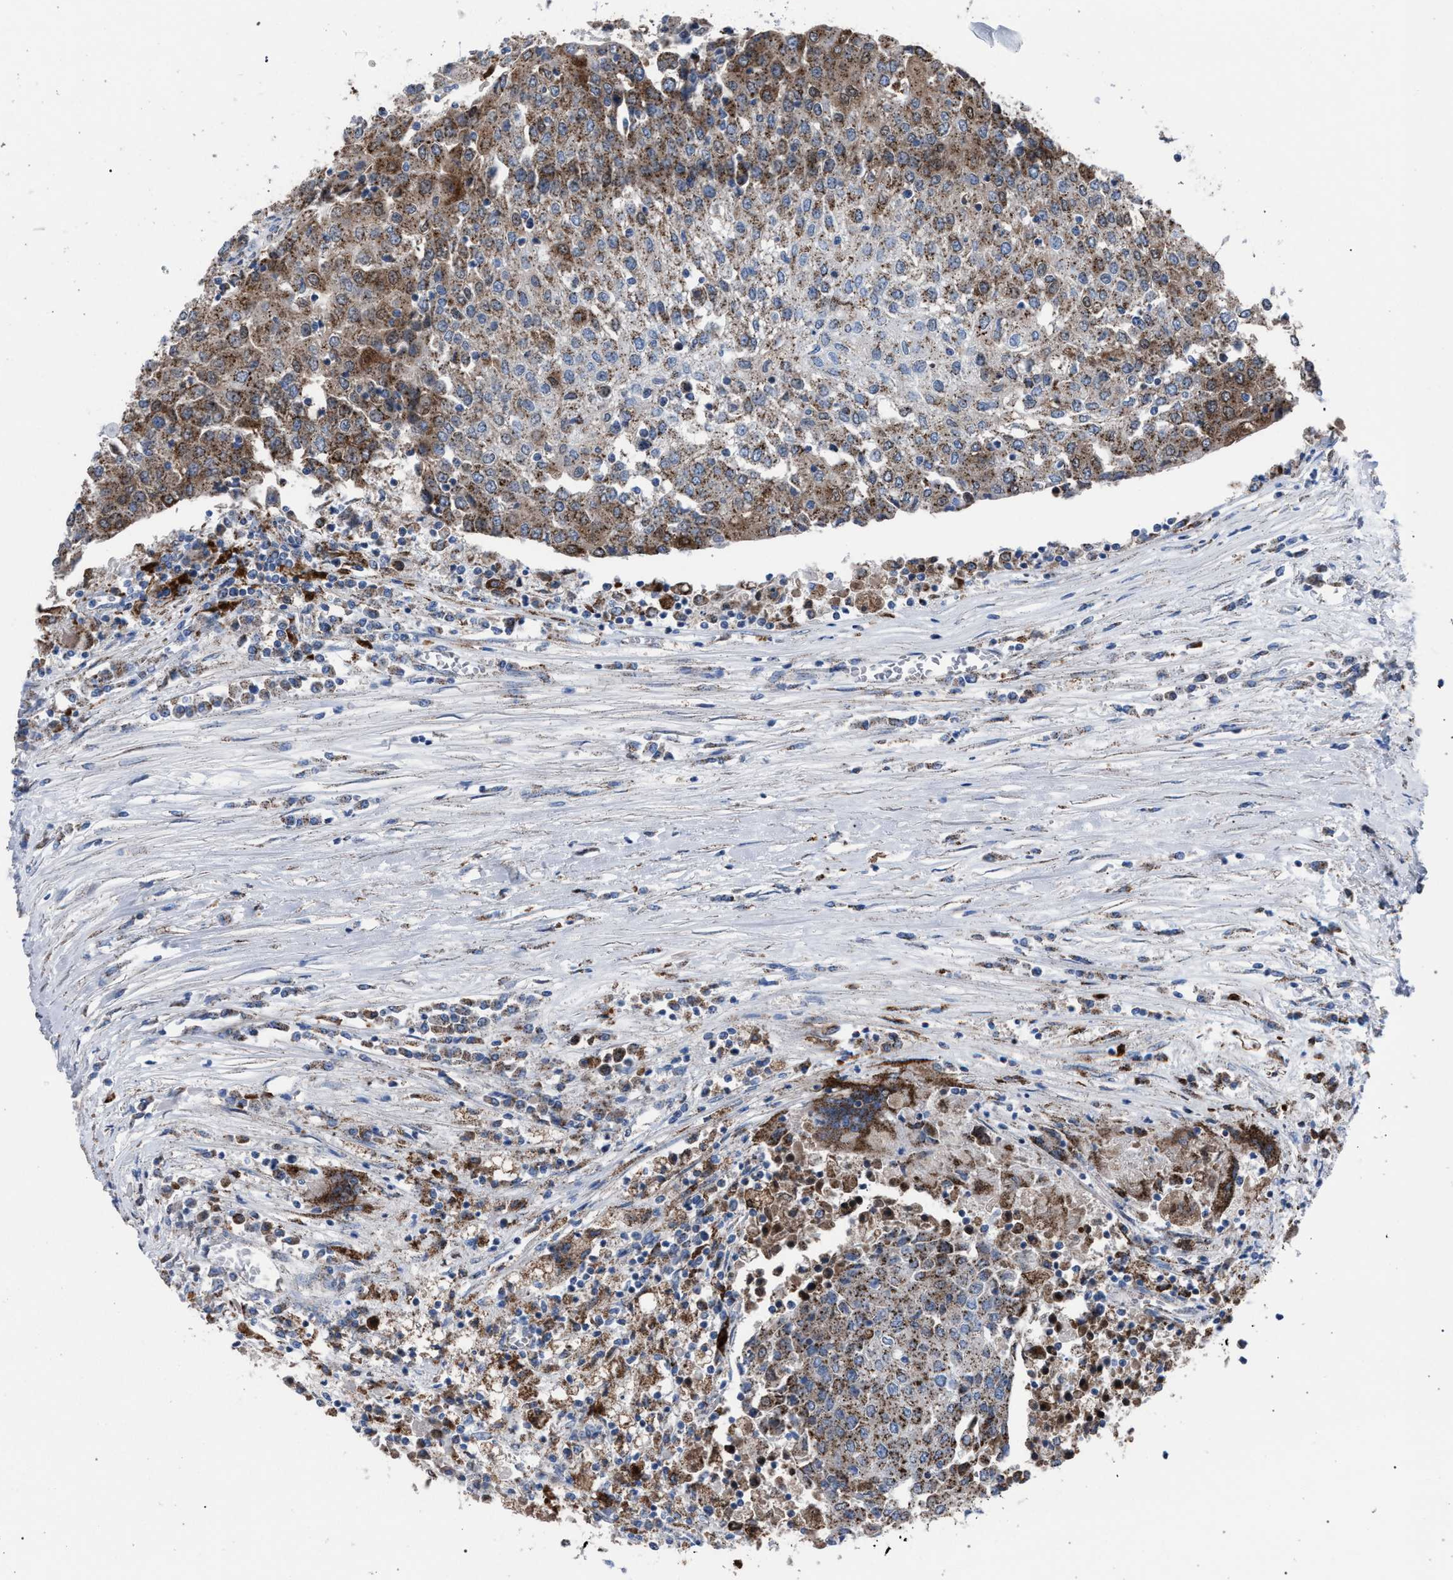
{"staining": {"intensity": "moderate", "quantity": ">75%", "location": "cytoplasmic/membranous"}, "tissue": "urothelial cancer", "cell_type": "Tumor cells", "image_type": "cancer", "snomed": [{"axis": "morphology", "description": "Urothelial carcinoma, High grade"}, {"axis": "topography", "description": "Urinary bladder"}], "caption": "The immunohistochemical stain labels moderate cytoplasmic/membranous expression in tumor cells of urothelial cancer tissue.", "gene": "HSD17B4", "patient": {"sex": "female", "age": 85}}